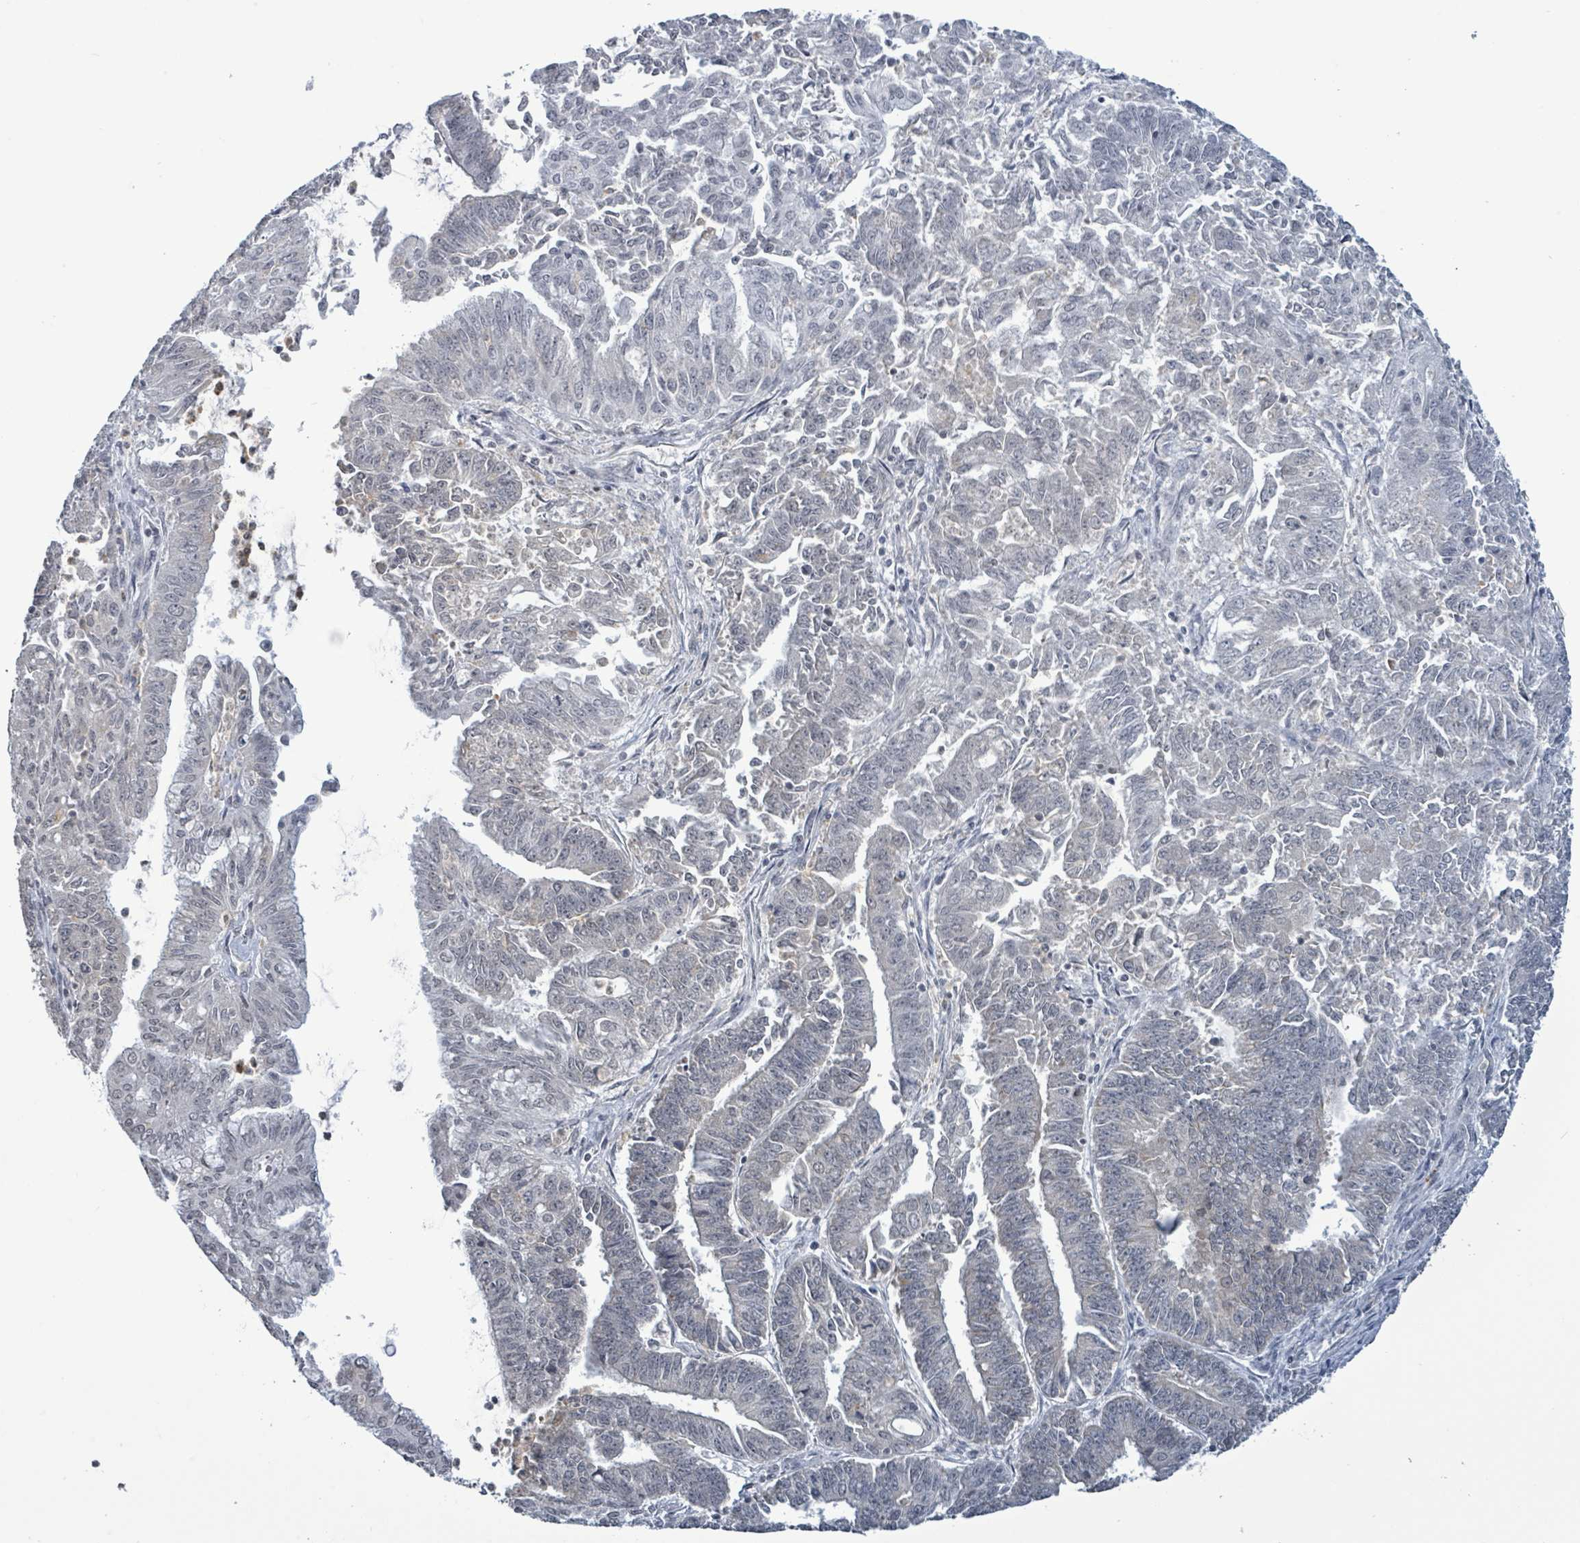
{"staining": {"intensity": "negative", "quantity": "none", "location": "none"}, "tissue": "endometrial cancer", "cell_type": "Tumor cells", "image_type": "cancer", "snomed": [{"axis": "morphology", "description": "Adenocarcinoma, NOS"}, {"axis": "topography", "description": "Endometrium"}], "caption": "The micrograph reveals no staining of tumor cells in endometrial cancer. (Brightfield microscopy of DAB (3,3'-diaminobenzidine) IHC at high magnification).", "gene": "COQ10B", "patient": {"sex": "female", "age": 73}}